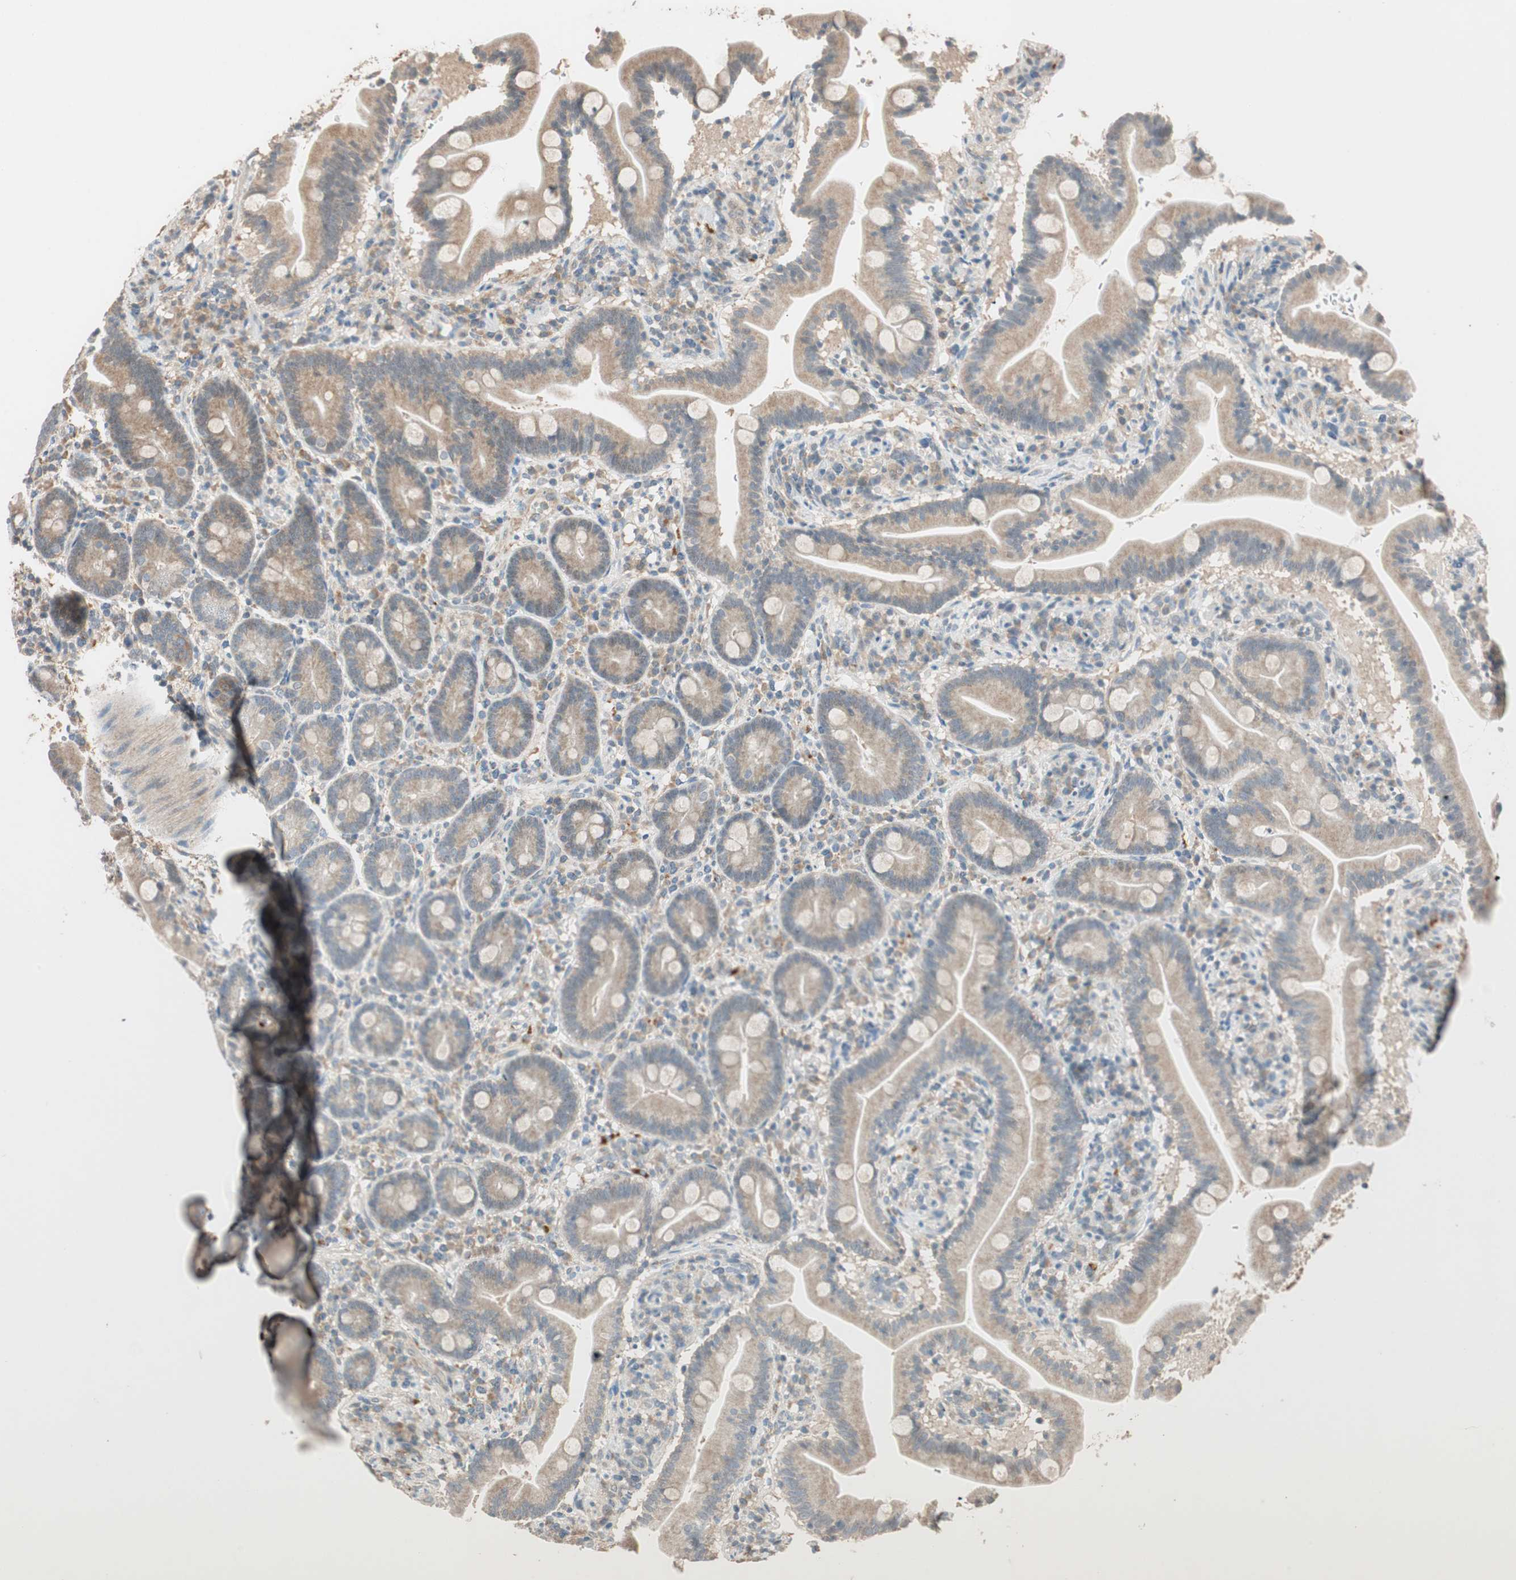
{"staining": {"intensity": "moderate", "quantity": ">75%", "location": "cytoplasmic/membranous"}, "tissue": "duodenum", "cell_type": "Glandular cells", "image_type": "normal", "snomed": [{"axis": "morphology", "description": "Normal tissue, NOS"}, {"axis": "topography", "description": "Duodenum"}], "caption": "Unremarkable duodenum was stained to show a protein in brown. There is medium levels of moderate cytoplasmic/membranous positivity in about >75% of glandular cells. The staining is performed using DAB brown chromogen to label protein expression. The nuclei are counter-stained blue using hematoxylin.", "gene": "GLB1", "patient": {"sex": "male", "age": 54}}